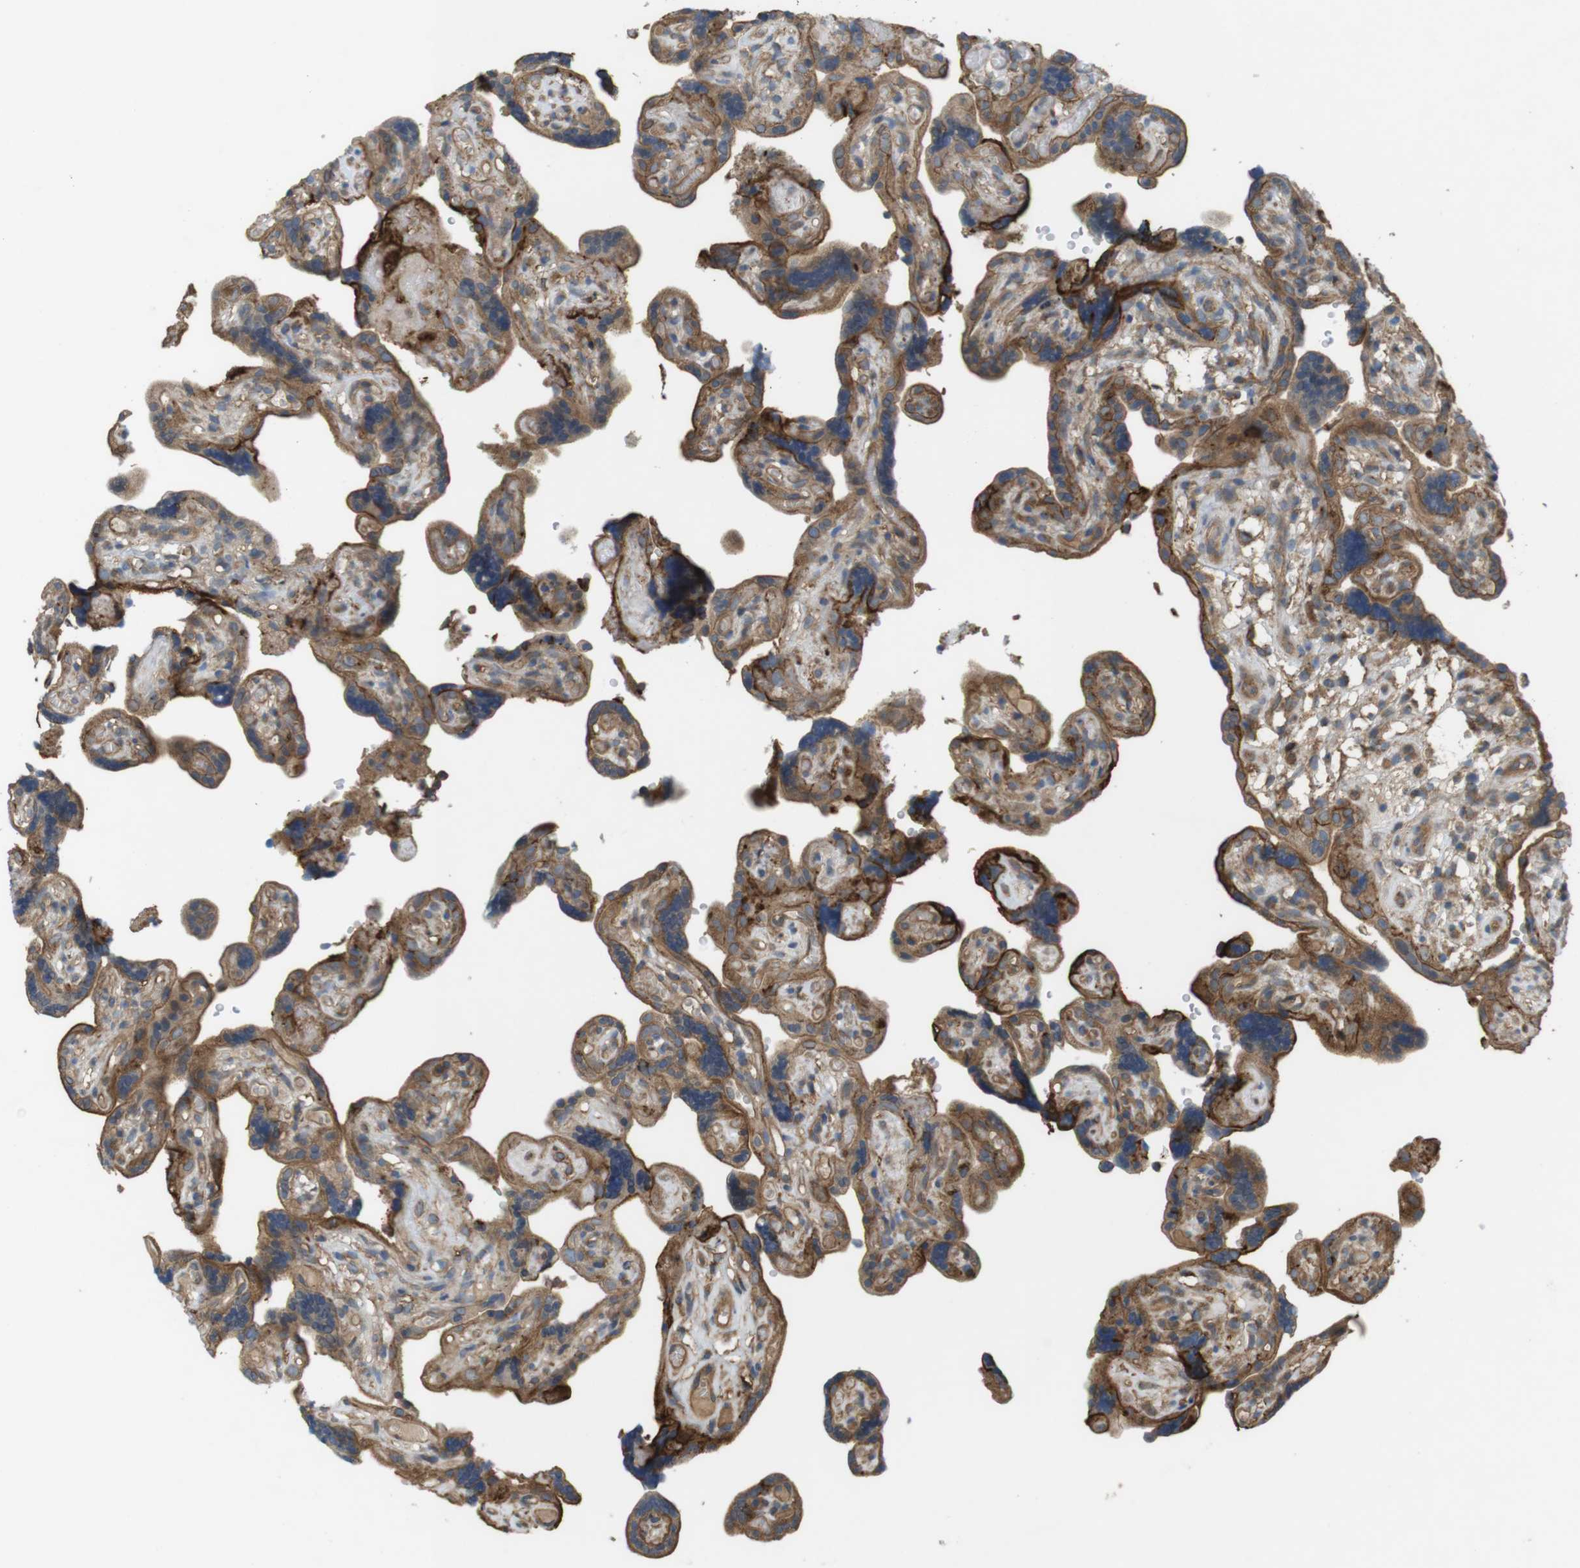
{"staining": {"intensity": "moderate", "quantity": ">75%", "location": "cytoplasmic/membranous"}, "tissue": "placenta", "cell_type": "Decidual cells", "image_type": "normal", "snomed": [{"axis": "morphology", "description": "Normal tissue, NOS"}, {"axis": "topography", "description": "Placenta"}], "caption": "Immunohistochemistry photomicrograph of benign placenta: human placenta stained using immunohistochemistry demonstrates medium levels of moderate protein expression localized specifically in the cytoplasmic/membranous of decidual cells, appearing as a cytoplasmic/membranous brown color.", "gene": "DDAH2", "patient": {"sex": "female", "age": 30}}